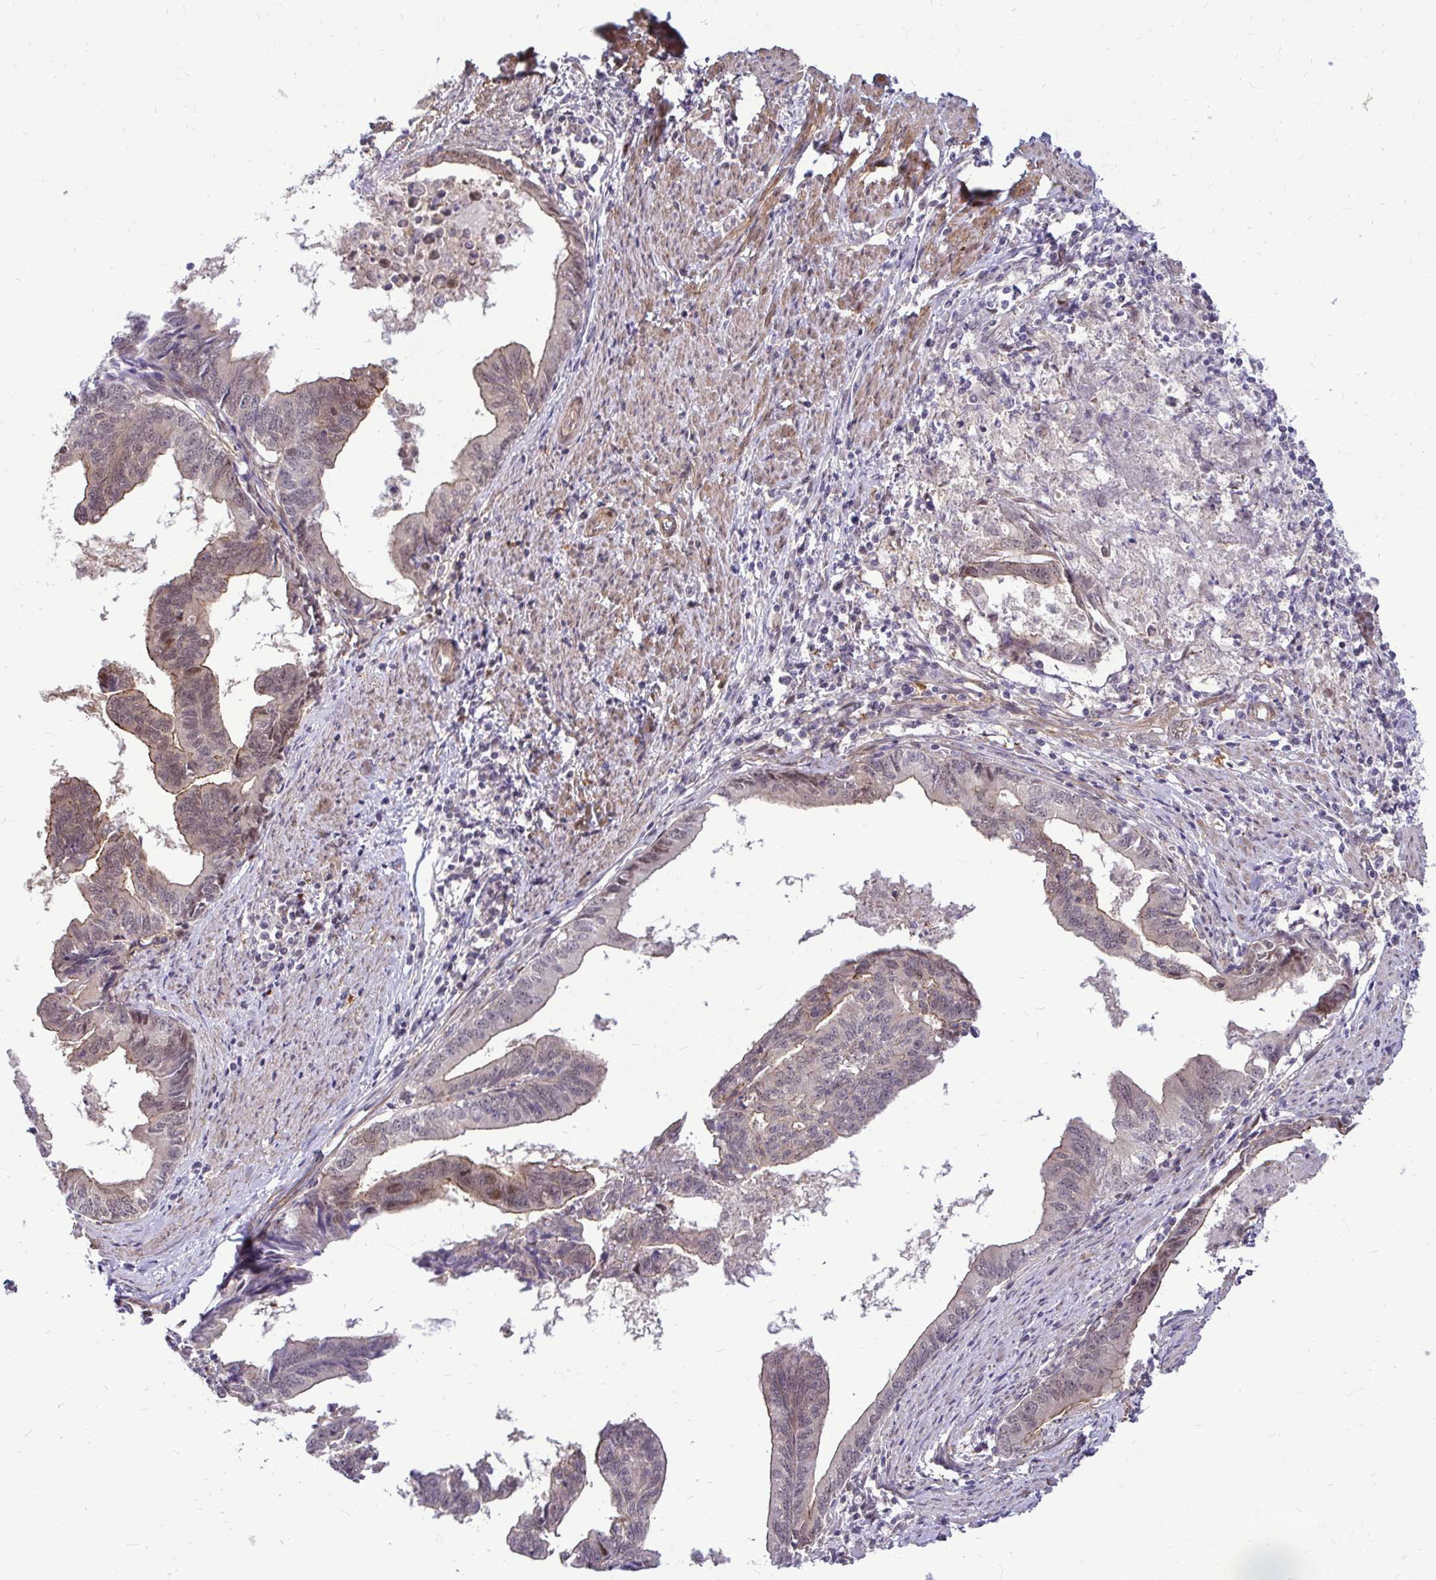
{"staining": {"intensity": "weak", "quantity": "<25%", "location": "cytoplasmic/membranous,nuclear"}, "tissue": "endometrial cancer", "cell_type": "Tumor cells", "image_type": "cancer", "snomed": [{"axis": "morphology", "description": "Adenocarcinoma, NOS"}, {"axis": "topography", "description": "Endometrium"}], "caption": "Image shows no significant protein staining in tumor cells of endometrial cancer (adenocarcinoma). (Brightfield microscopy of DAB immunohistochemistry (IHC) at high magnification).", "gene": "TRIP6", "patient": {"sex": "female", "age": 65}}